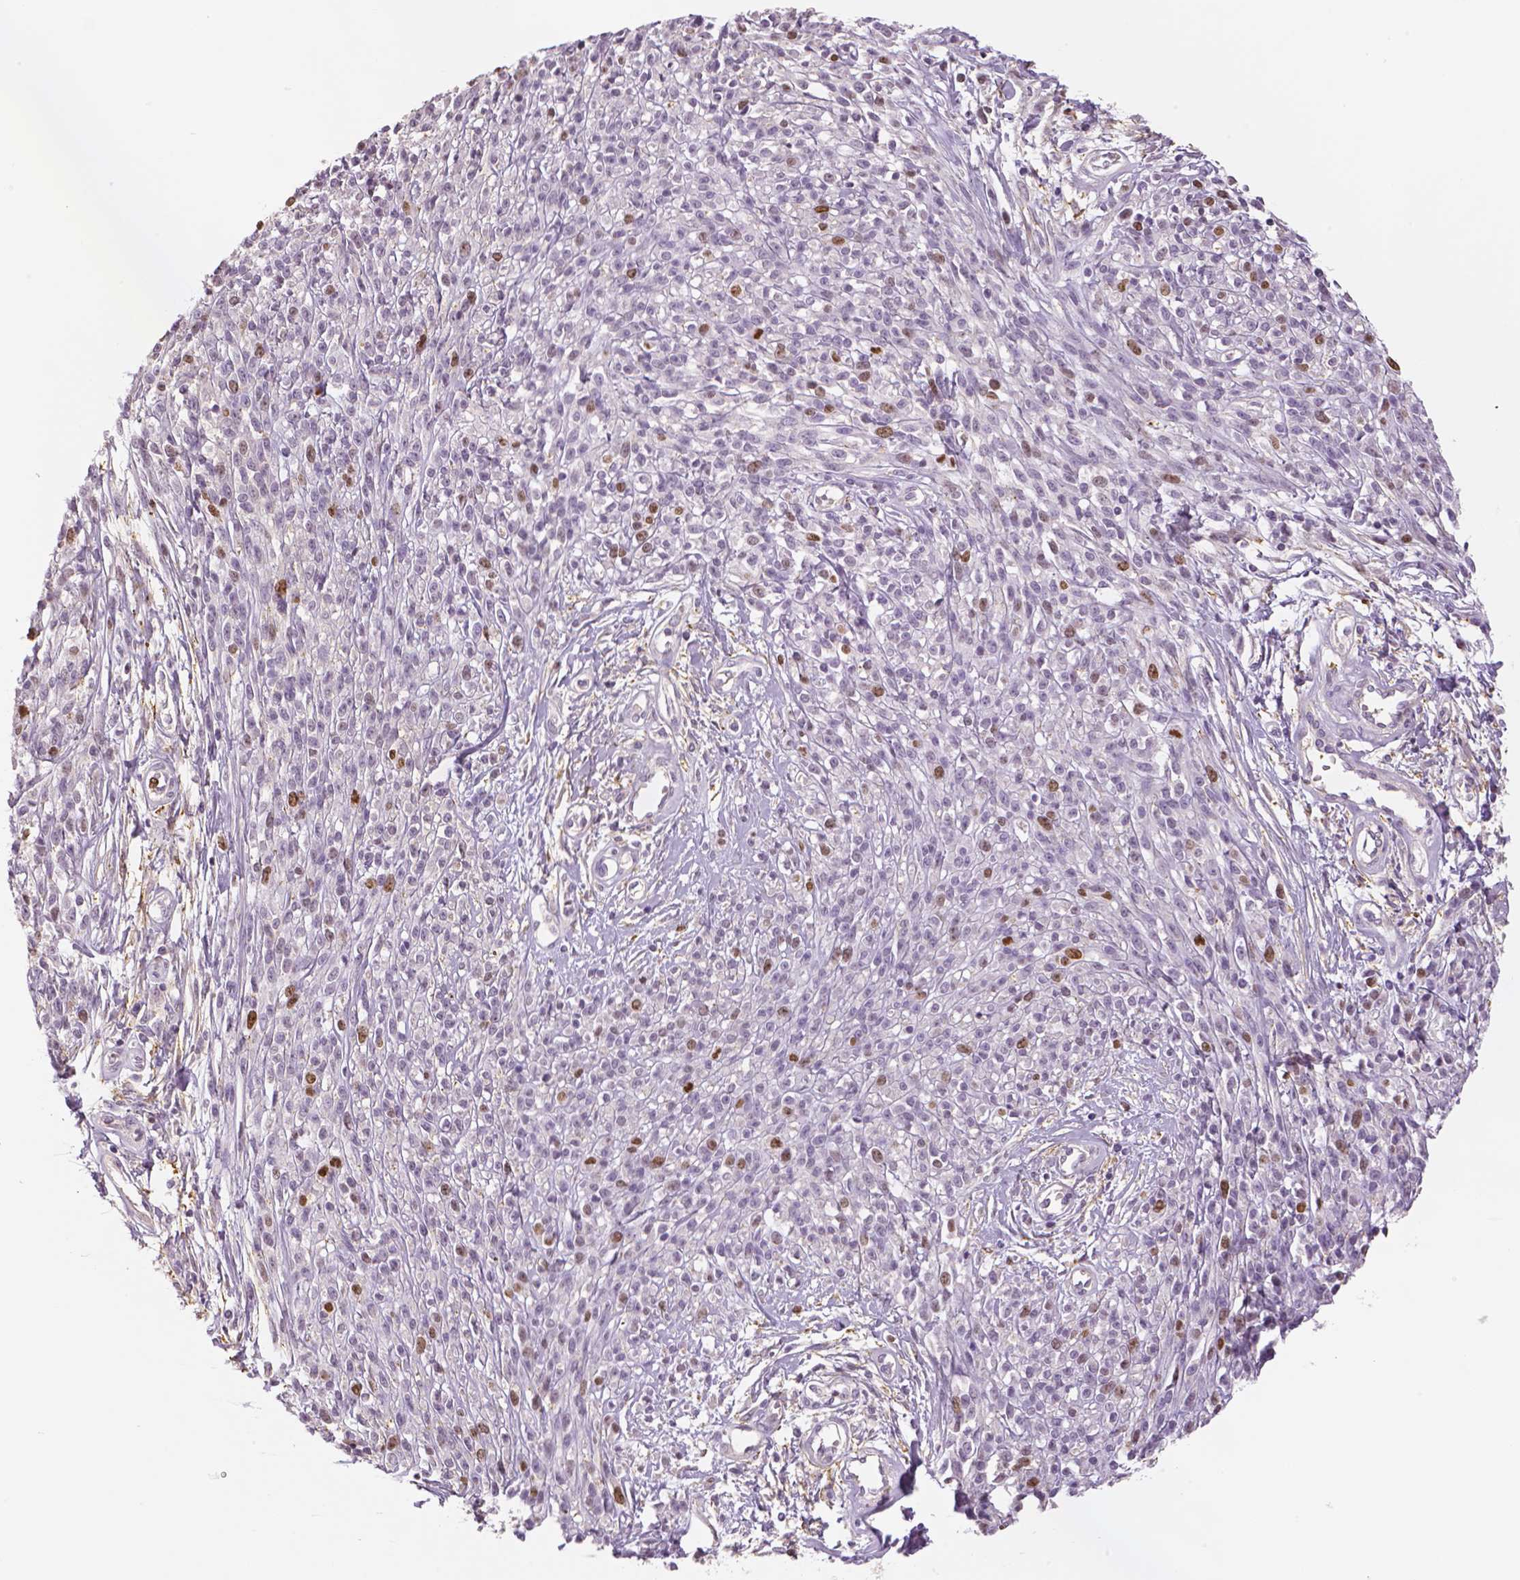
{"staining": {"intensity": "moderate", "quantity": "<25%", "location": "nuclear"}, "tissue": "melanoma", "cell_type": "Tumor cells", "image_type": "cancer", "snomed": [{"axis": "morphology", "description": "Malignant melanoma, NOS"}, {"axis": "topography", "description": "Skin"}, {"axis": "topography", "description": "Skin of trunk"}], "caption": "Melanoma stained with a protein marker displays moderate staining in tumor cells.", "gene": "MKI67", "patient": {"sex": "male", "age": 74}}